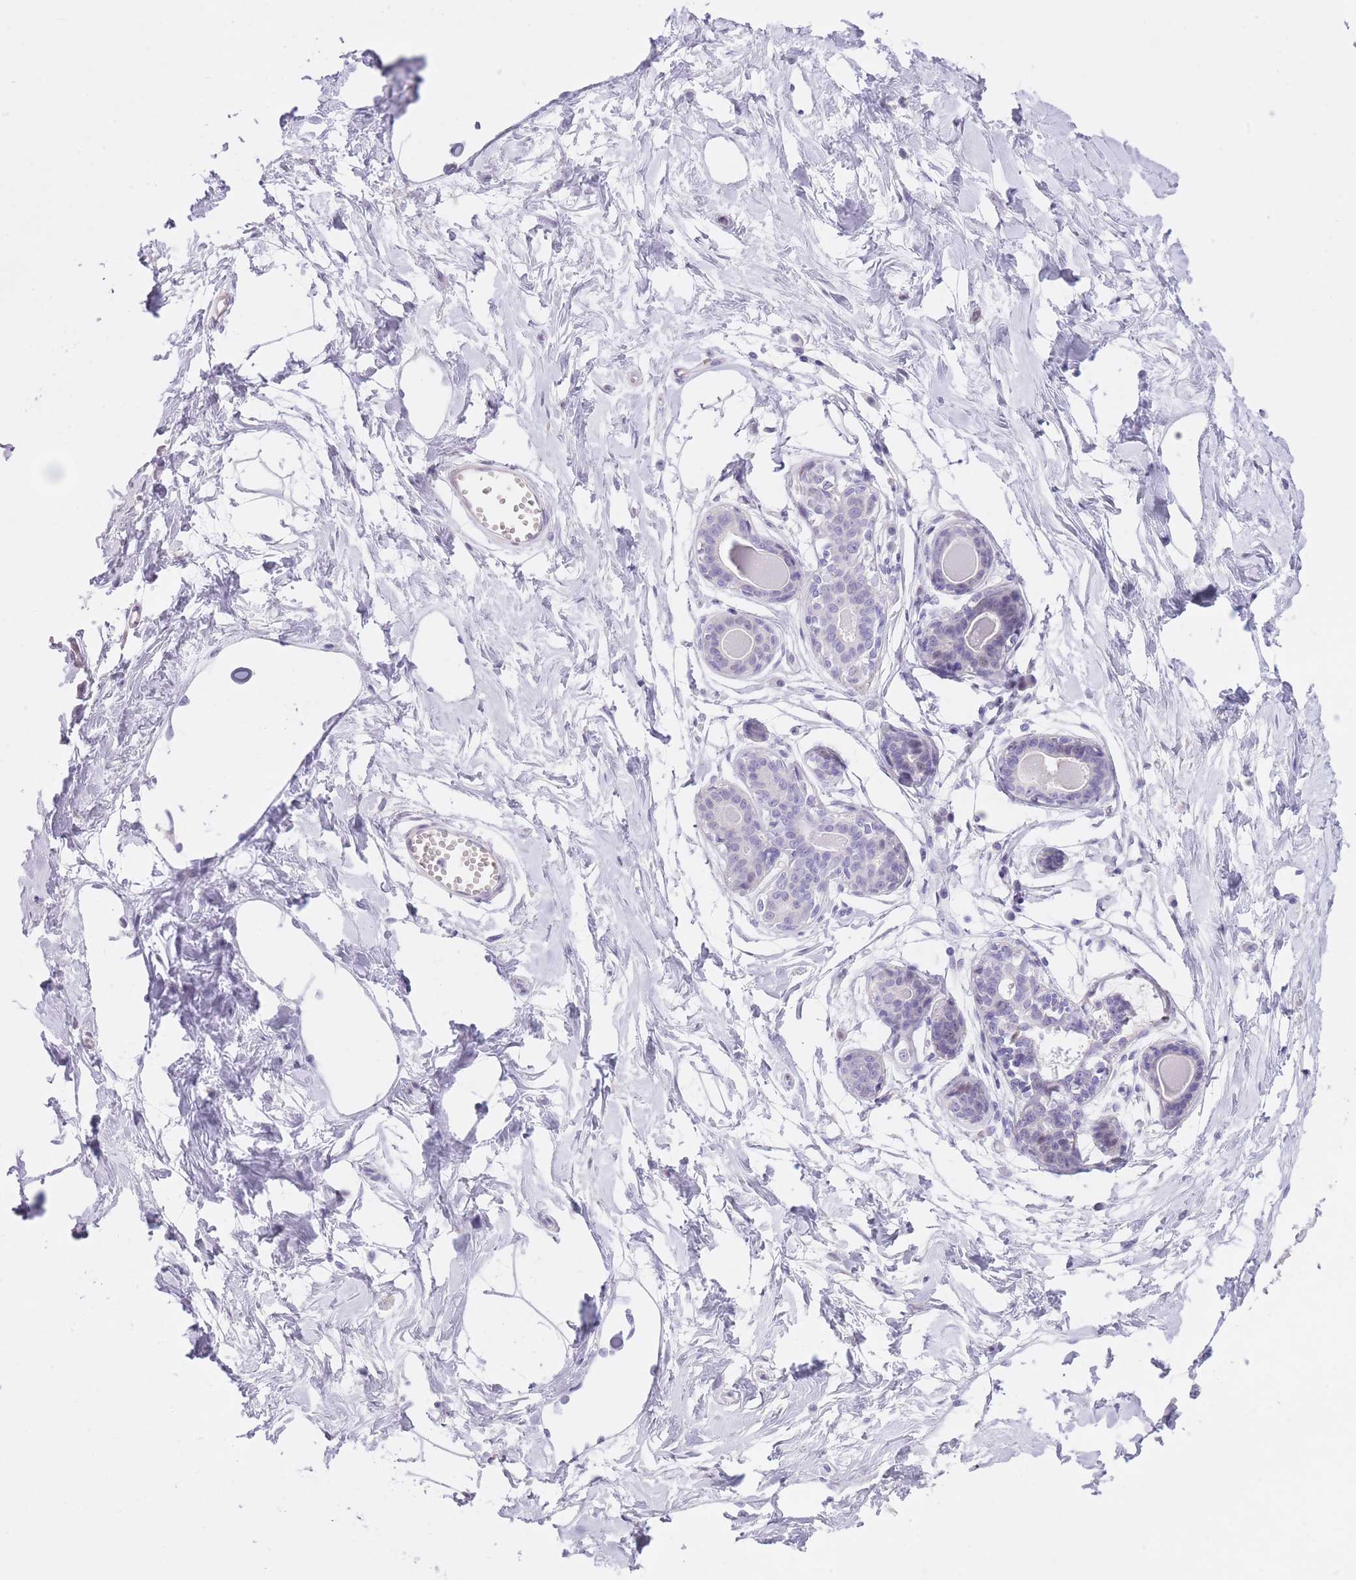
{"staining": {"intensity": "negative", "quantity": "none", "location": "none"}, "tissue": "breast", "cell_type": "Adipocytes", "image_type": "normal", "snomed": [{"axis": "morphology", "description": "Normal tissue, NOS"}, {"axis": "topography", "description": "Breast"}], "caption": "Micrograph shows no significant protein staining in adipocytes of unremarkable breast. (Brightfield microscopy of DAB IHC at high magnification).", "gene": "WDR70", "patient": {"sex": "female", "age": 45}}